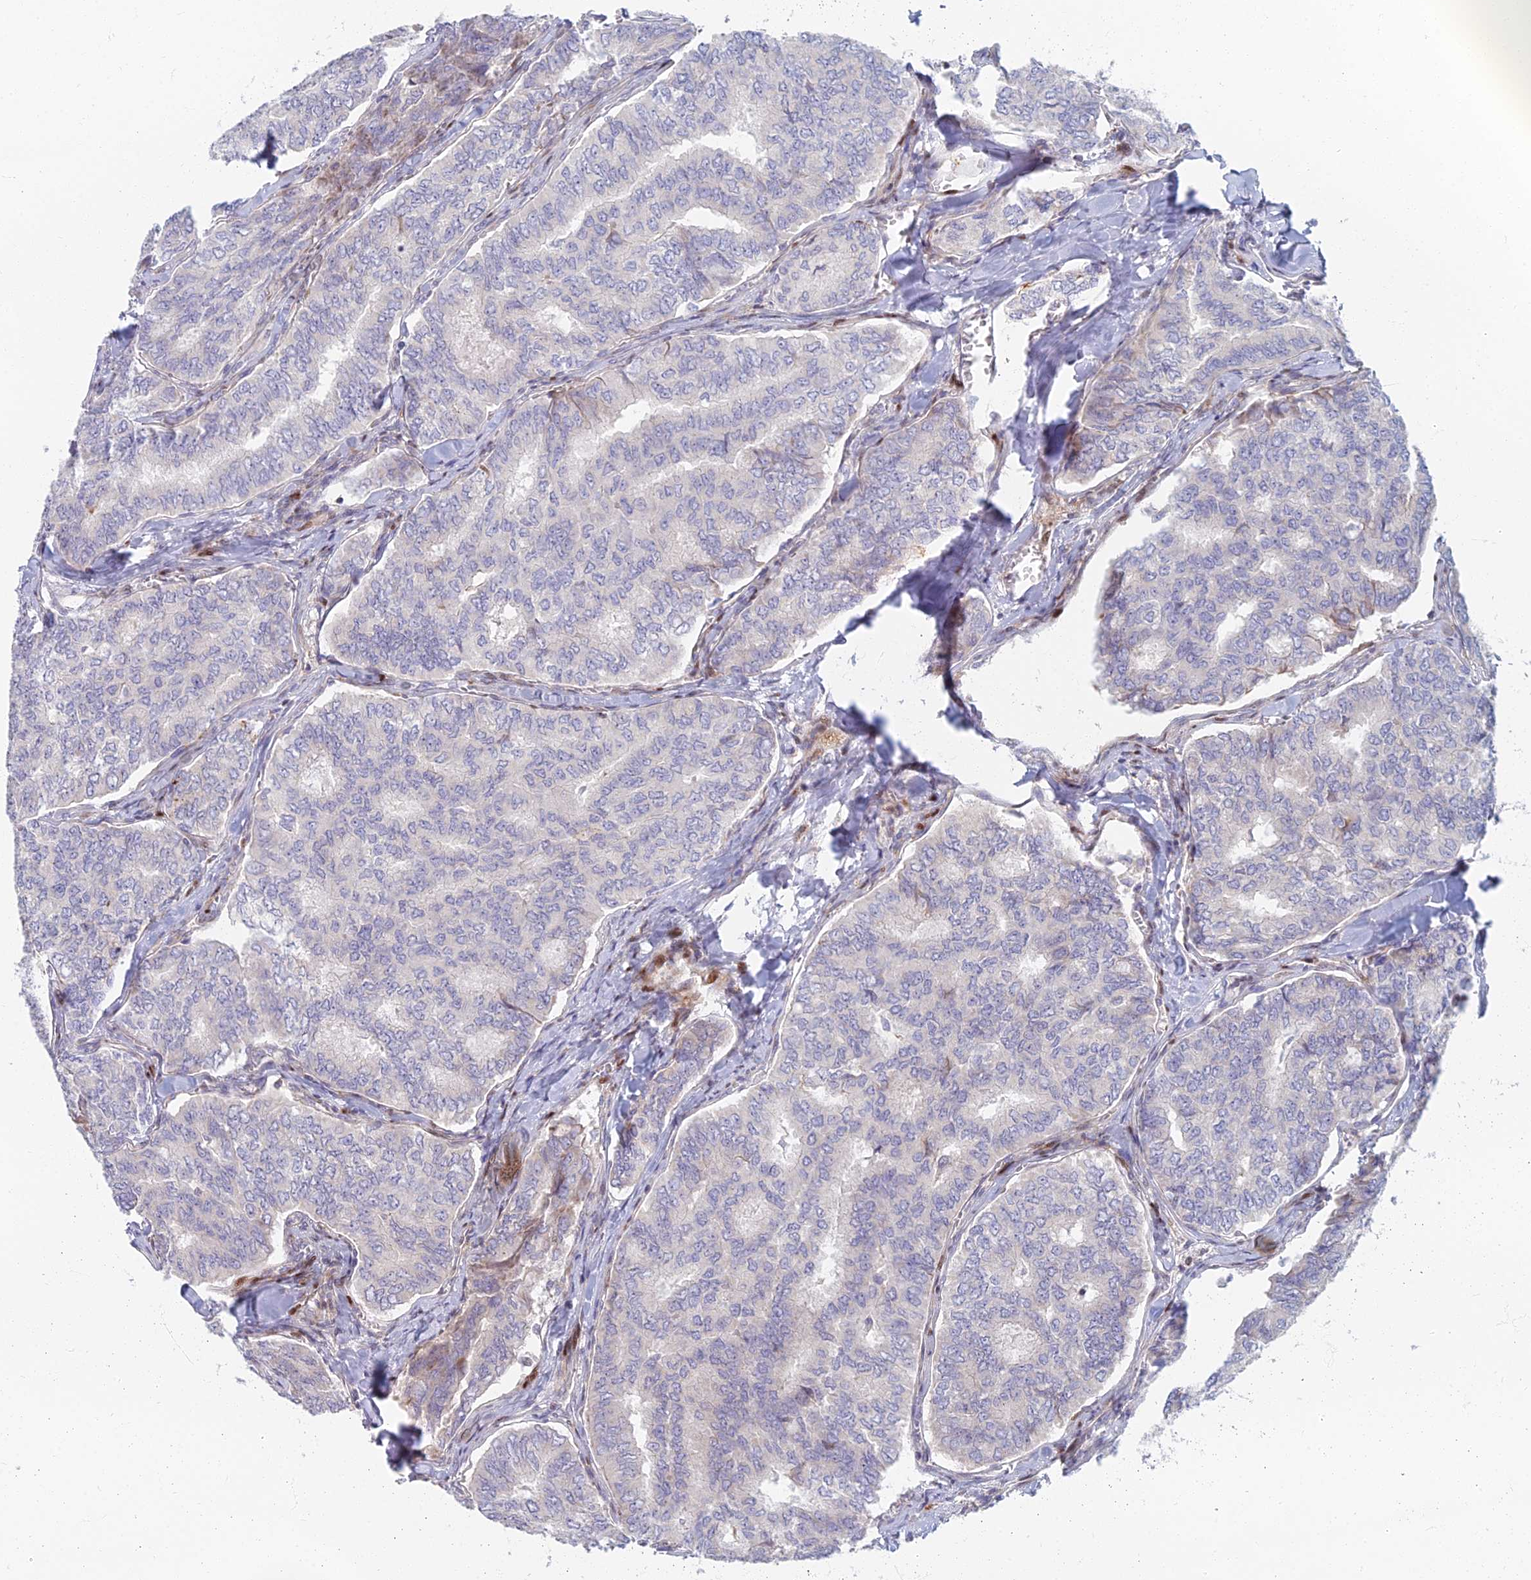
{"staining": {"intensity": "negative", "quantity": "none", "location": "none"}, "tissue": "thyroid cancer", "cell_type": "Tumor cells", "image_type": "cancer", "snomed": [{"axis": "morphology", "description": "Papillary adenocarcinoma, NOS"}, {"axis": "topography", "description": "Thyroid gland"}], "caption": "There is no significant positivity in tumor cells of thyroid cancer (papillary adenocarcinoma).", "gene": "C15orf40", "patient": {"sex": "female", "age": 35}}